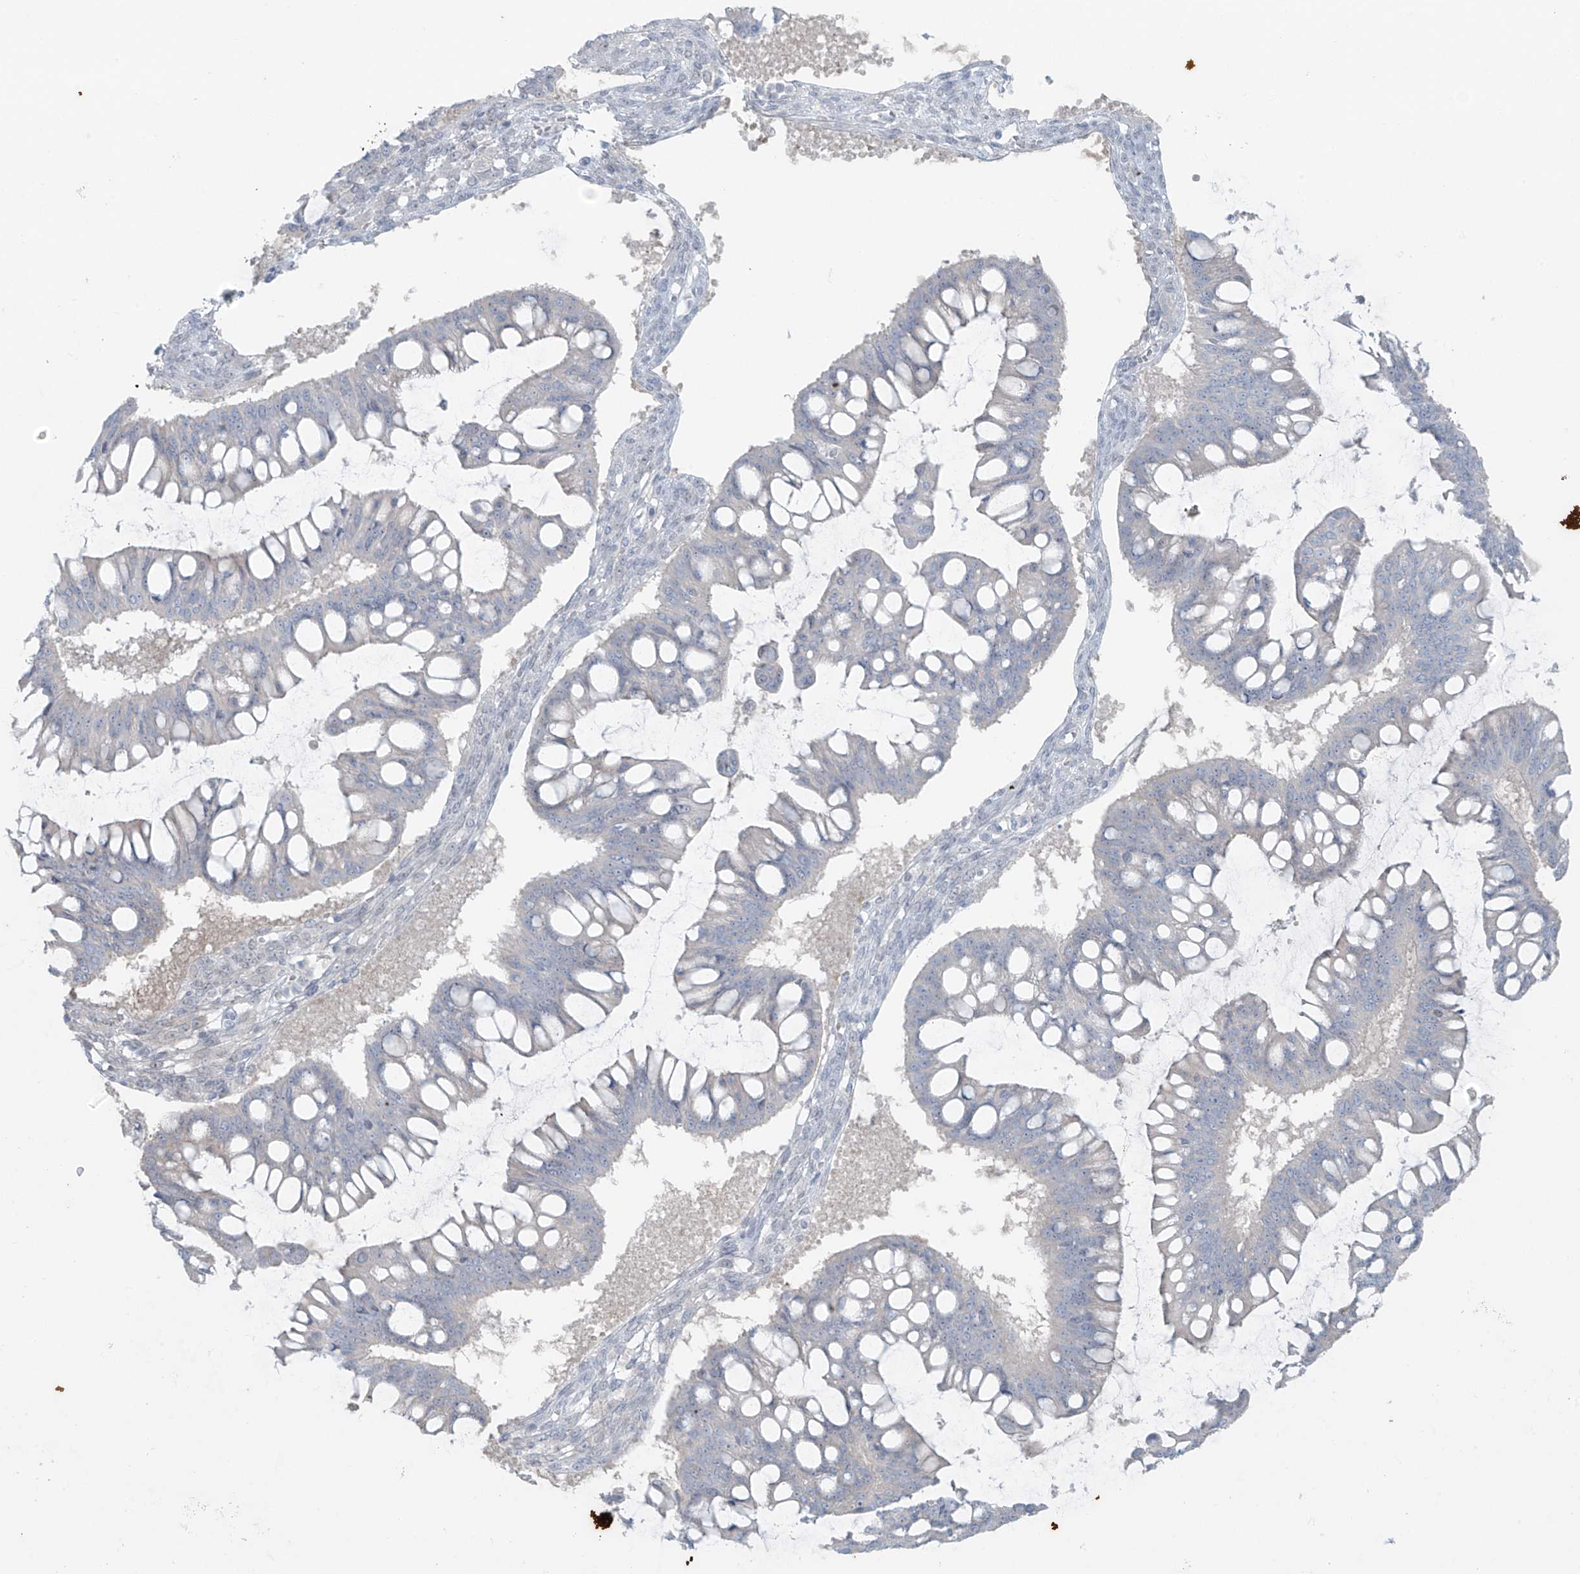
{"staining": {"intensity": "negative", "quantity": "none", "location": "none"}, "tissue": "ovarian cancer", "cell_type": "Tumor cells", "image_type": "cancer", "snomed": [{"axis": "morphology", "description": "Cystadenocarcinoma, mucinous, NOS"}, {"axis": "topography", "description": "Ovary"}], "caption": "A high-resolution photomicrograph shows immunohistochemistry (IHC) staining of mucinous cystadenocarcinoma (ovarian), which shows no significant positivity in tumor cells.", "gene": "PPAT", "patient": {"sex": "female", "age": 73}}